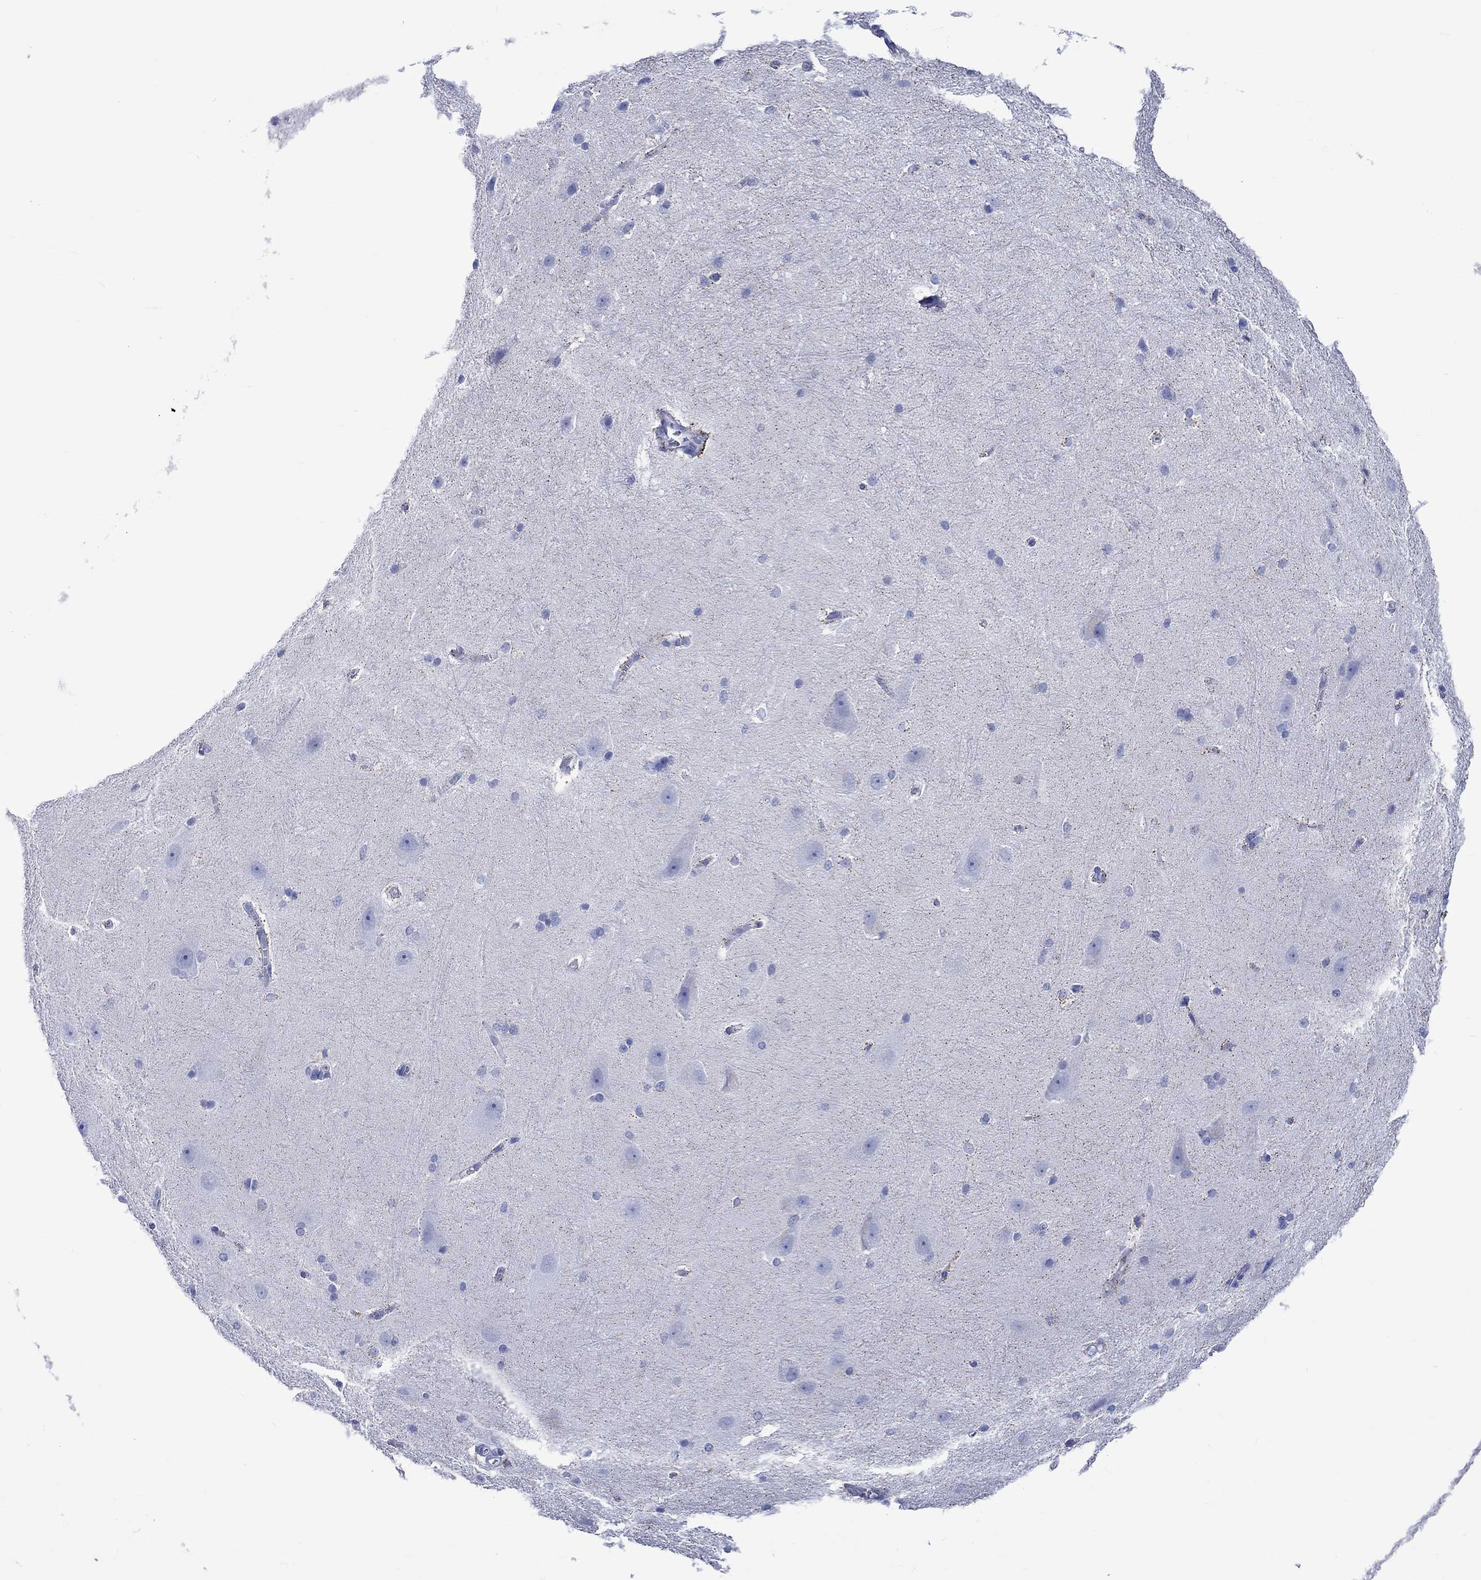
{"staining": {"intensity": "negative", "quantity": "none", "location": "none"}, "tissue": "hippocampus", "cell_type": "Glial cells", "image_type": "normal", "snomed": [{"axis": "morphology", "description": "Normal tissue, NOS"}, {"axis": "topography", "description": "Cerebral cortex"}, {"axis": "topography", "description": "Hippocampus"}], "caption": "DAB (3,3'-diaminobenzidine) immunohistochemical staining of unremarkable hippocampus displays no significant positivity in glial cells. (DAB (3,3'-diaminobenzidine) IHC, high magnification).", "gene": "KLHL33", "patient": {"sex": "female", "age": 19}}